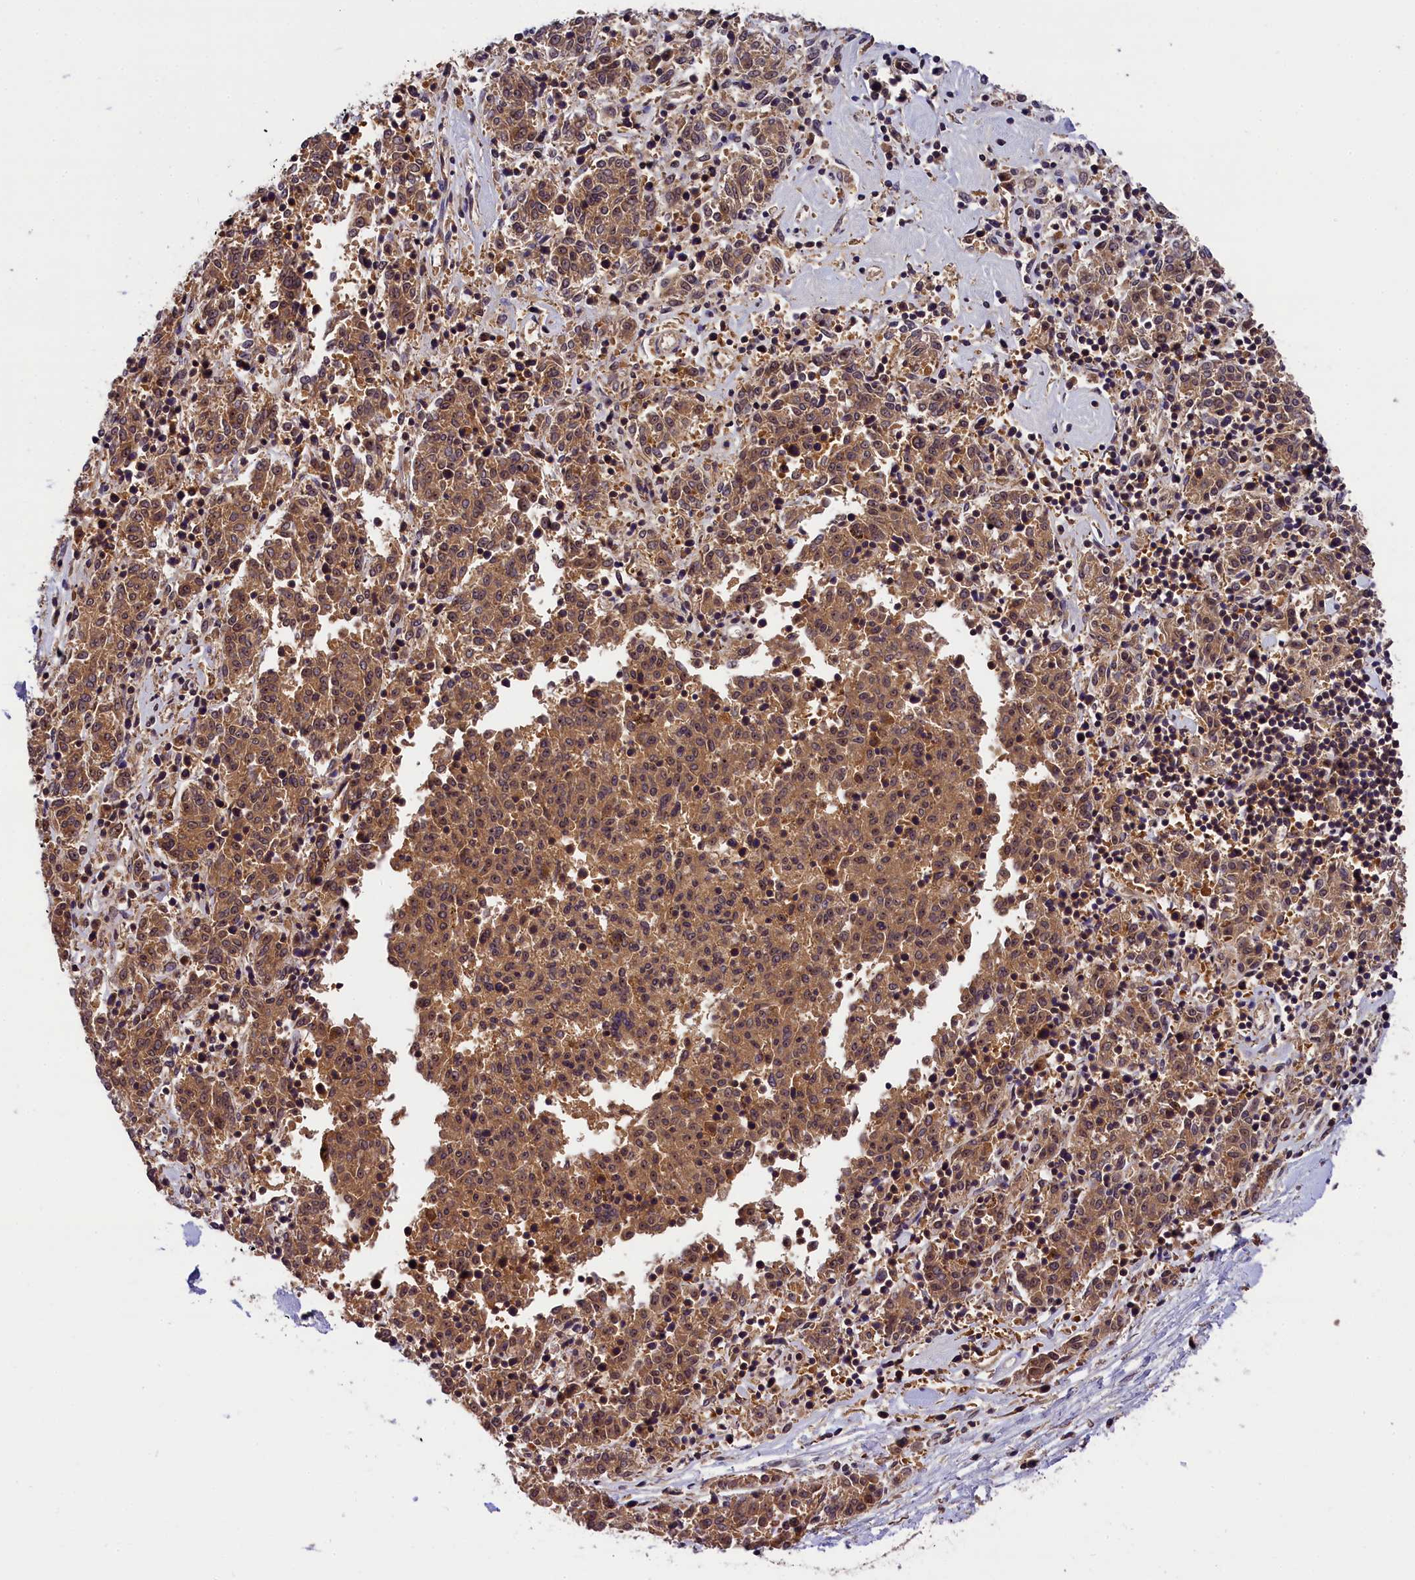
{"staining": {"intensity": "moderate", "quantity": ">75%", "location": "cytoplasmic/membranous,nuclear"}, "tissue": "melanoma", "cell_type": "Tumor cells", "image_type": "cancer", "snomed": [{"axis": "morphology", "description": "Malignant melanoma, NOS"}, {"axis": "topography", "description": "Skin"}], "caption": "This is a histology image of immunohistochemistry (IHC) staining of malignant melanoma, which shows moderate staining in the cytoplasmic/membranous and nuclear of tumor cells.", "gene": "EIF6", "patient": {"sex": "female", "age": 72}}